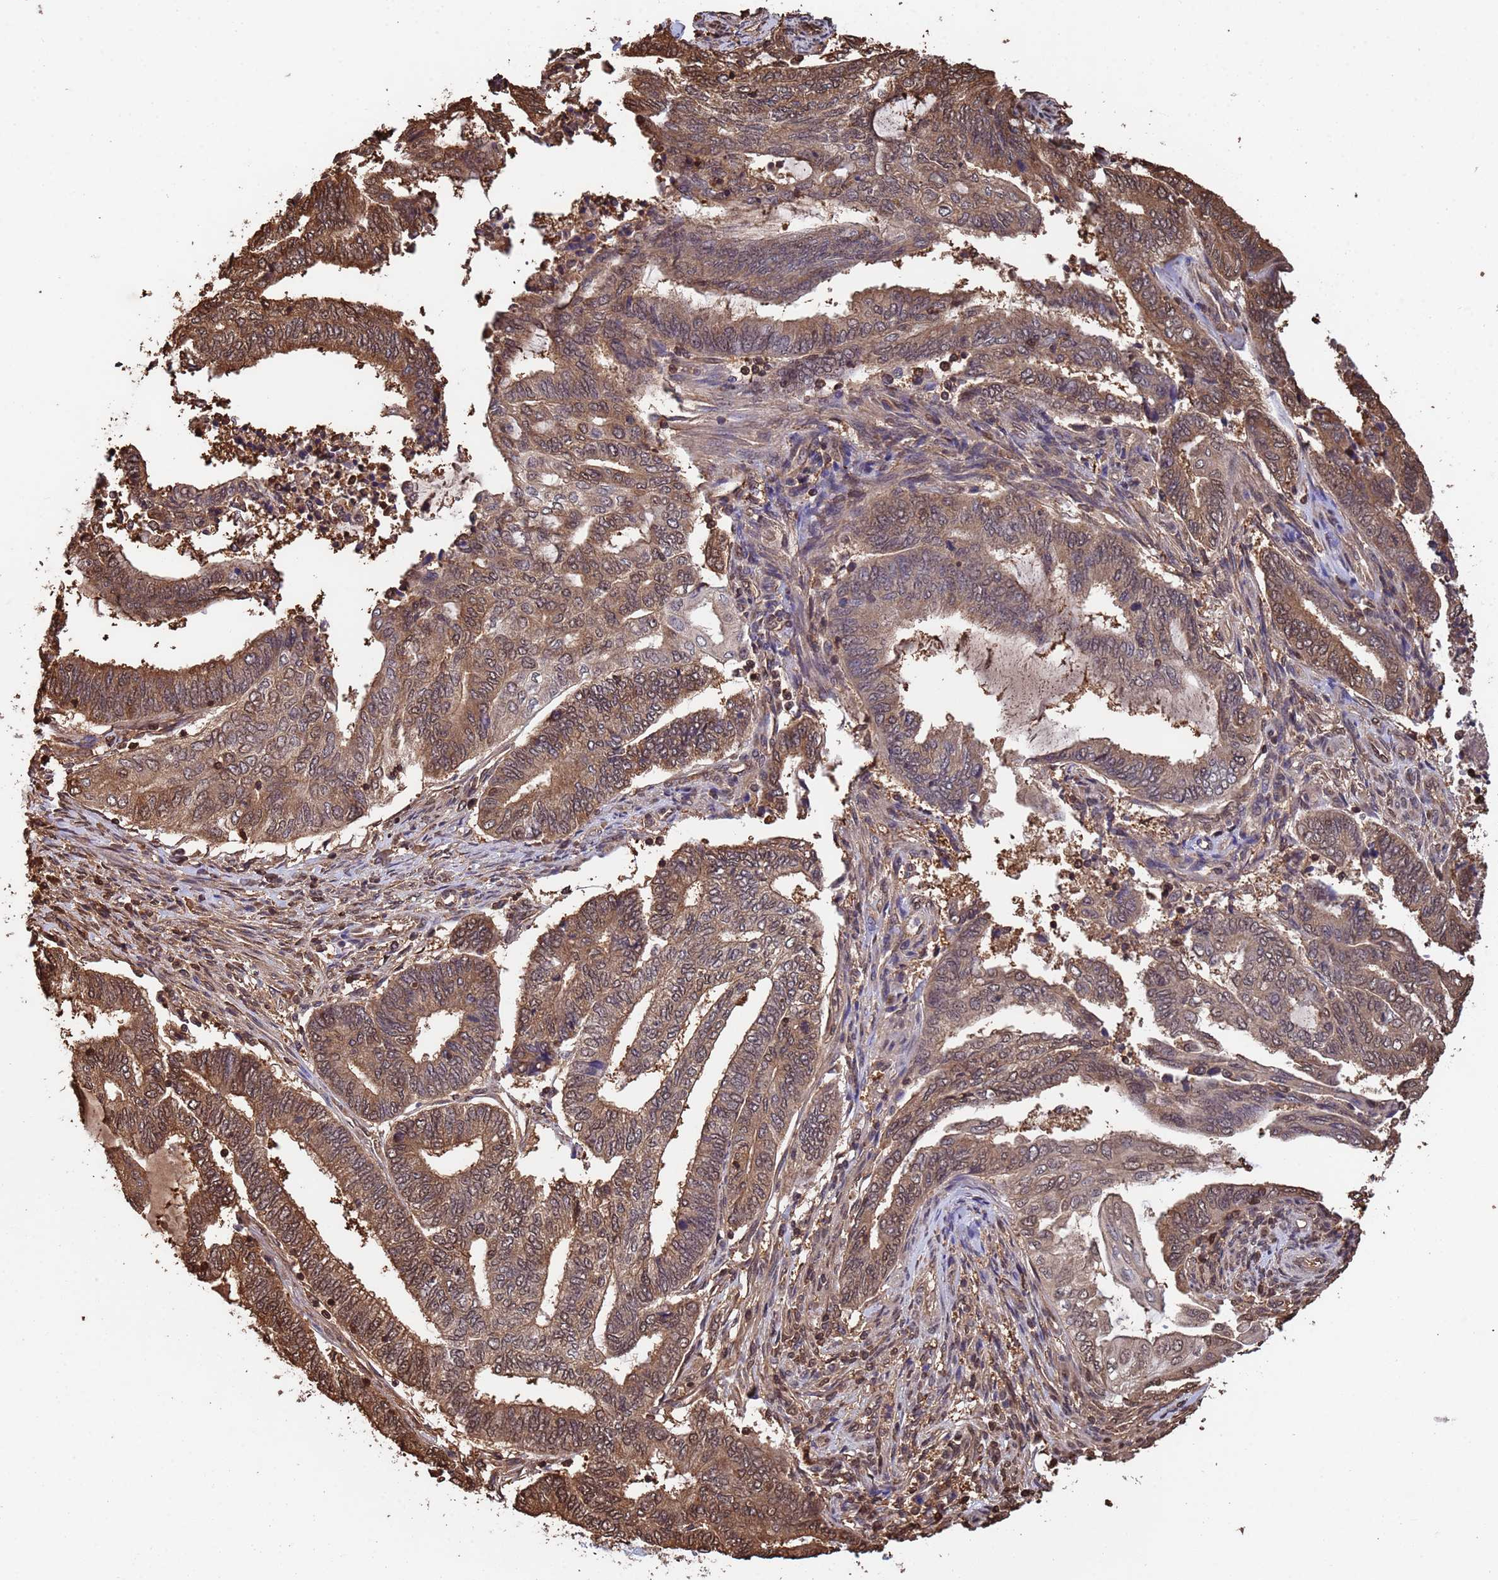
{"staining": {"intensity": "moderate", "quantity": ">75%", "location": "cytoplasmic/membranous,nuclear"}, "tissue": "endometrial cancer", "cell_type": "Tumor cells", "image_type": "cancer", "snomed": [{"axis": "morphology", "description": "Adenocarcinoma, NOS"}, {"axis": "topography", "description": "Uterus"}, {"axis": "topography", "description": "Endometrium"}], "caption": "This histopathology image reveals IHC staining of human adenocarcinoma (endometrial), with medium moderate cytoplasmic/membranous and nuclear positivity in approximately >75% of tumor cells.", "gene": "SUMO4", "patient": {"sex": "female", "age": 70}}